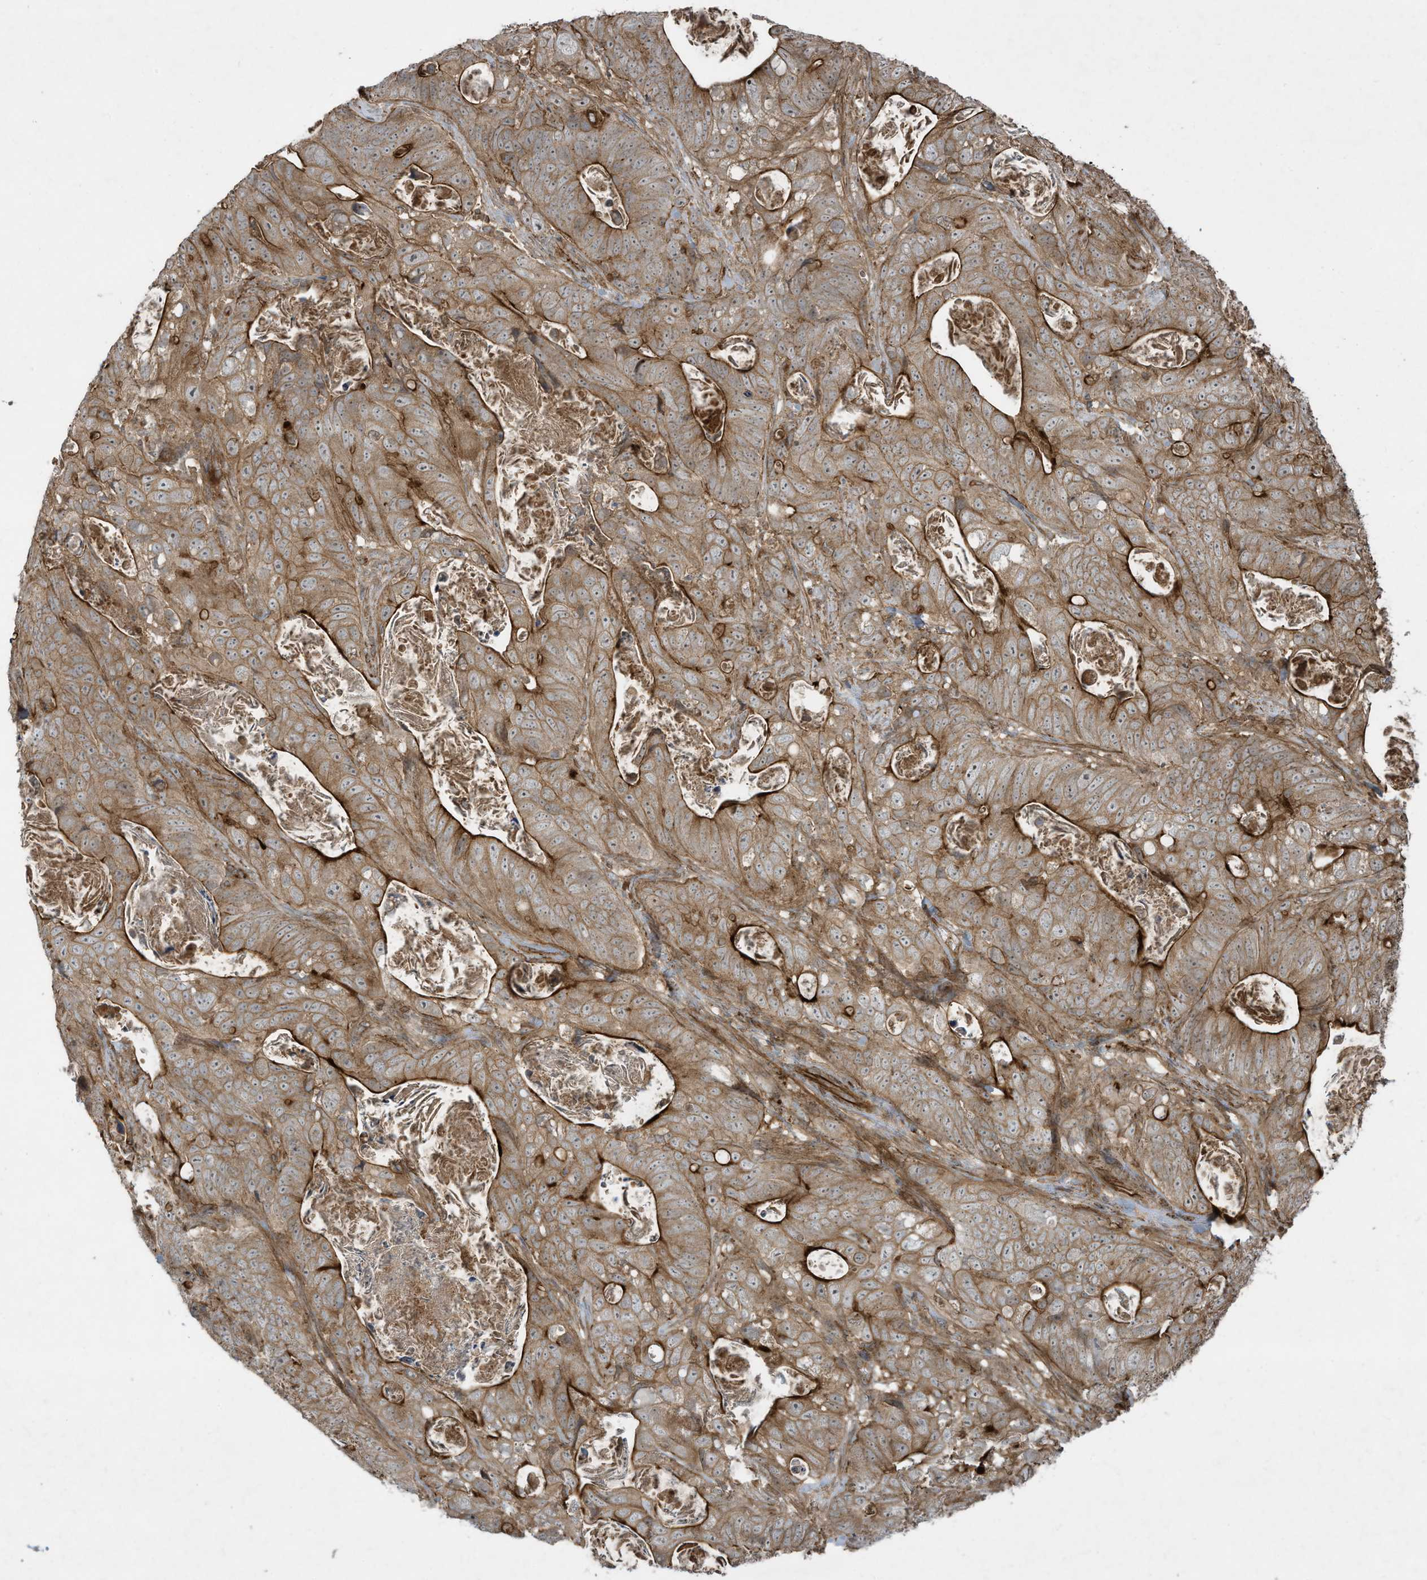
{"staining": {"intensity": "moderate", "quantity": ">75%", "location": "cytoplasmic/membranous"}, "tissue": "stomach cancer", "cell_type": "Tumor cells", "image_type": "cancer", "snomed": [{"axis": "morphology", "description": "Normal tissue, NOS"}, {"axis": "morphology", "description": "Adenocarcinoma, NOS"}, {"axis": "topography", "description": "Stomach"}], "caption": "This is a histology image of immunohistochemistry staining of stomach cancer (adenocarcinoma), which shows moderate positivity in the cytoplasmic/membranous of tumor cells.", "gene": "DDIT4", "patient": {"sex": "female", "age": 89}}